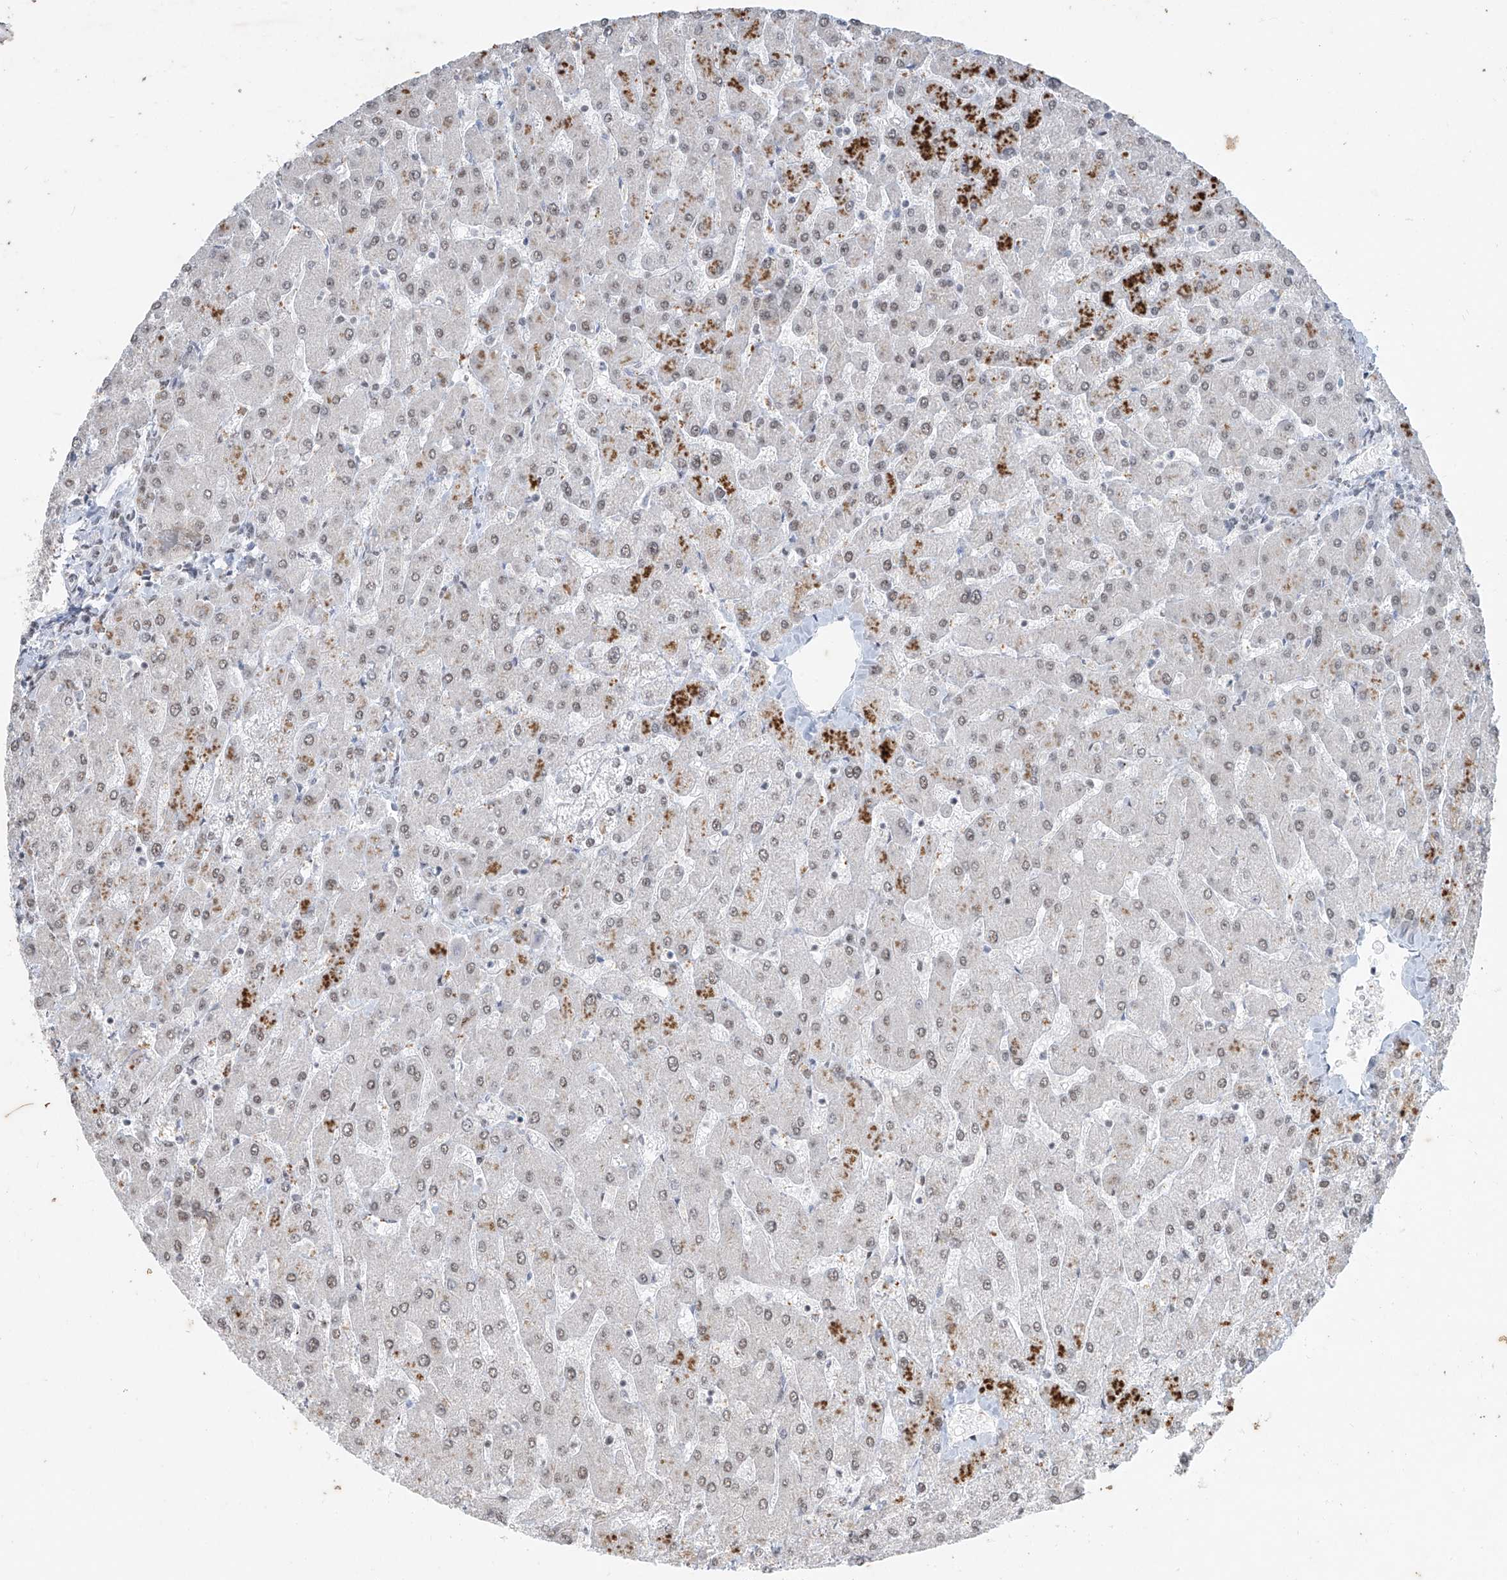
{"staining": {"intensity": "negative", "quantity": "none", "location": "none"}, "tissue": "liver", "cell_type": "Cholangiocytes", "image_type": "normal", "snomed": [{"axis": "morphology", "description": "Normal tissue, NOS"}, {"axis": "topography", "description": "Liver"}], "caption": "Immunohistochemistry of unremarkable human liver shows no expression in cholangiocytes.", "gene": "TFEC", "patient": {"sex": "male", "age": 55}}